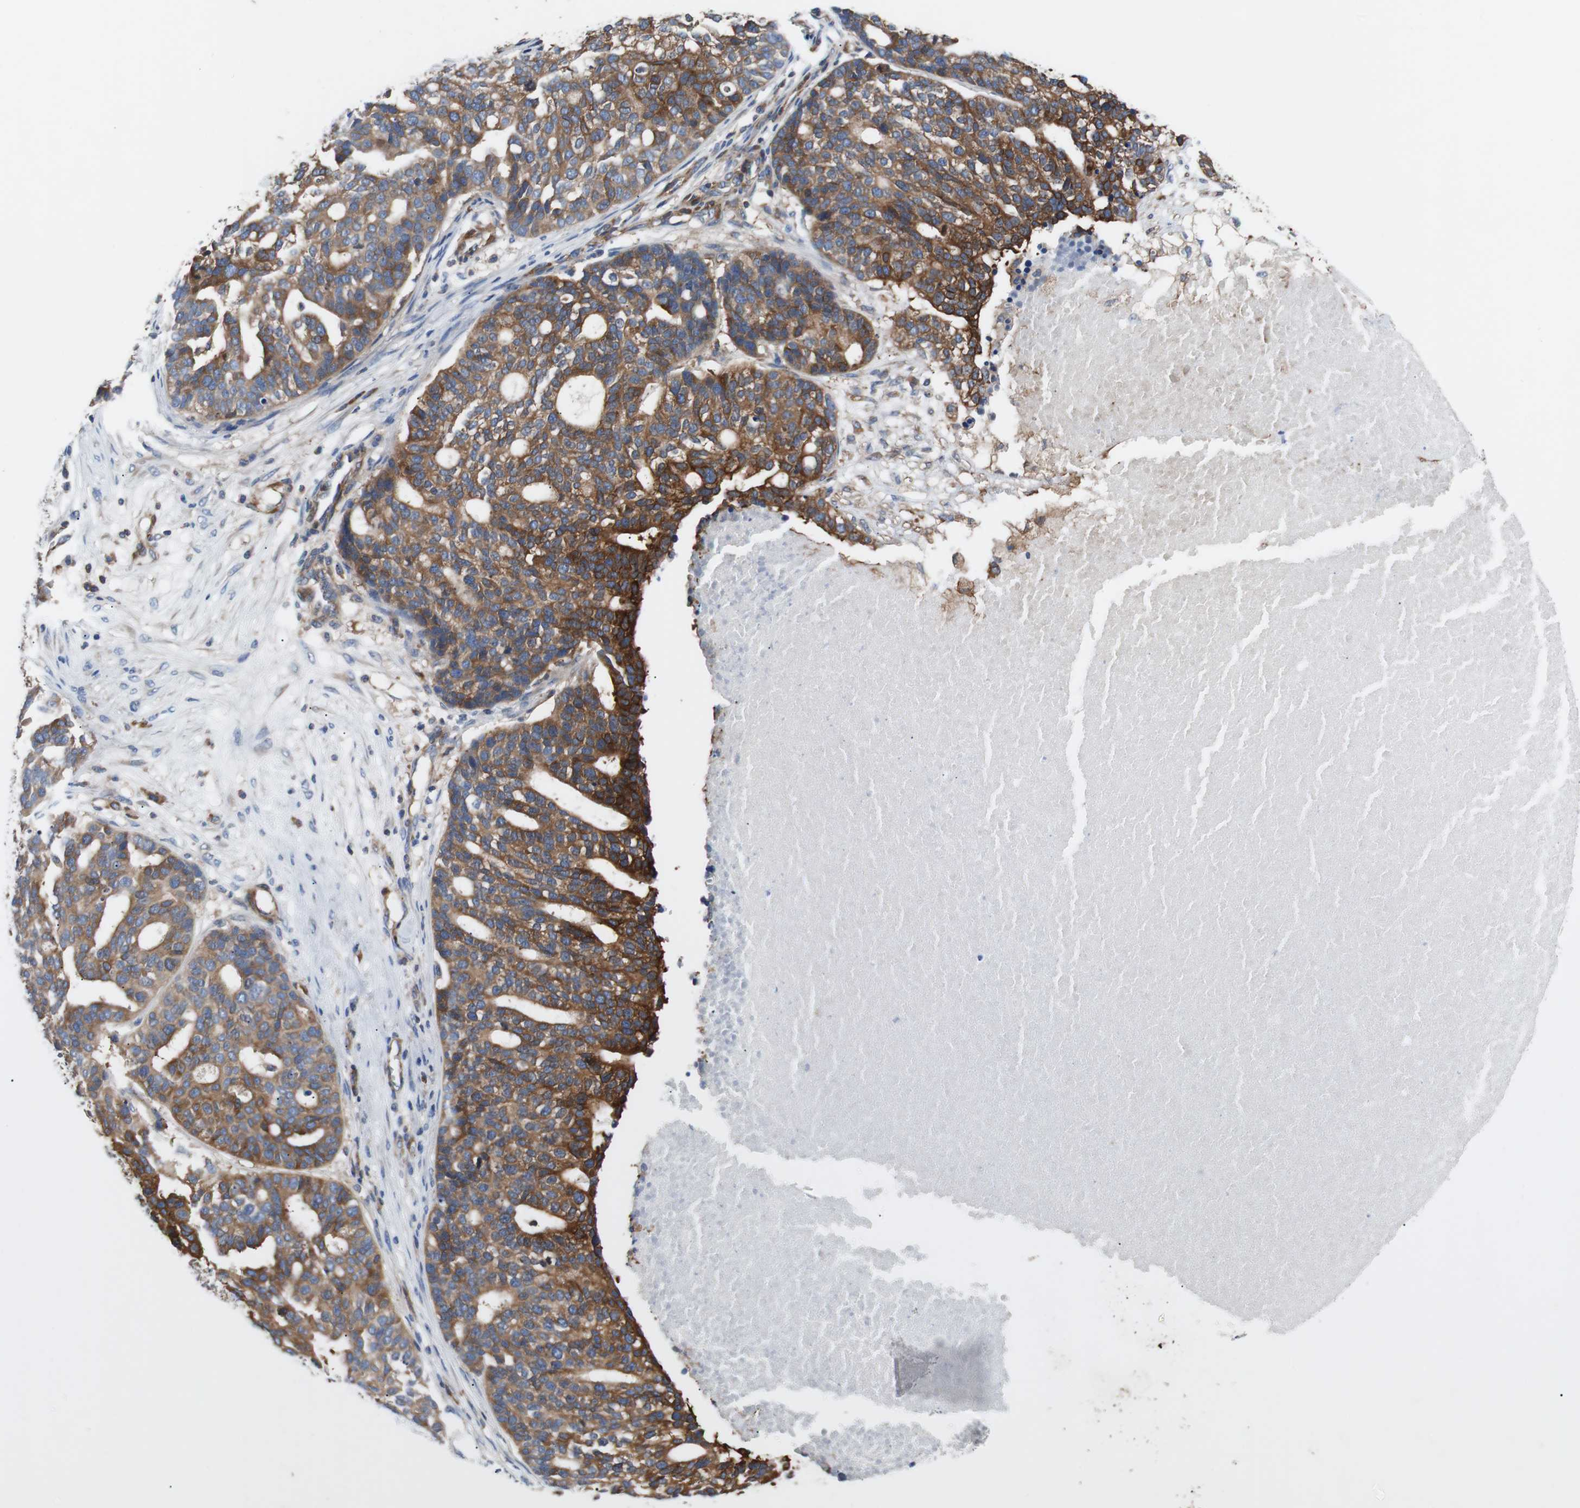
{"staining": {"intensity": "moderate", "quantity": ">75%", "location": "cytoplasmic/membranous"}, "tissue": "ovarian cancer", "cell_type": "Tumor cells", "image_type": "cancer", "snomed": [{"axis": "morphology", "description": "Cystadenocarcinoma, serous, NOS"}, {"axis": "topography", "description": "Ovary"}], "caption": "A medium amount of moderate cytoplasmic/membranous positivity is identified in approximately >75% of tumor cells in ovarian cancer (serous cystadenocarcinoma) tissue.", "gene": "GYS1", "patient": {"sex": "female", "age": 59}}